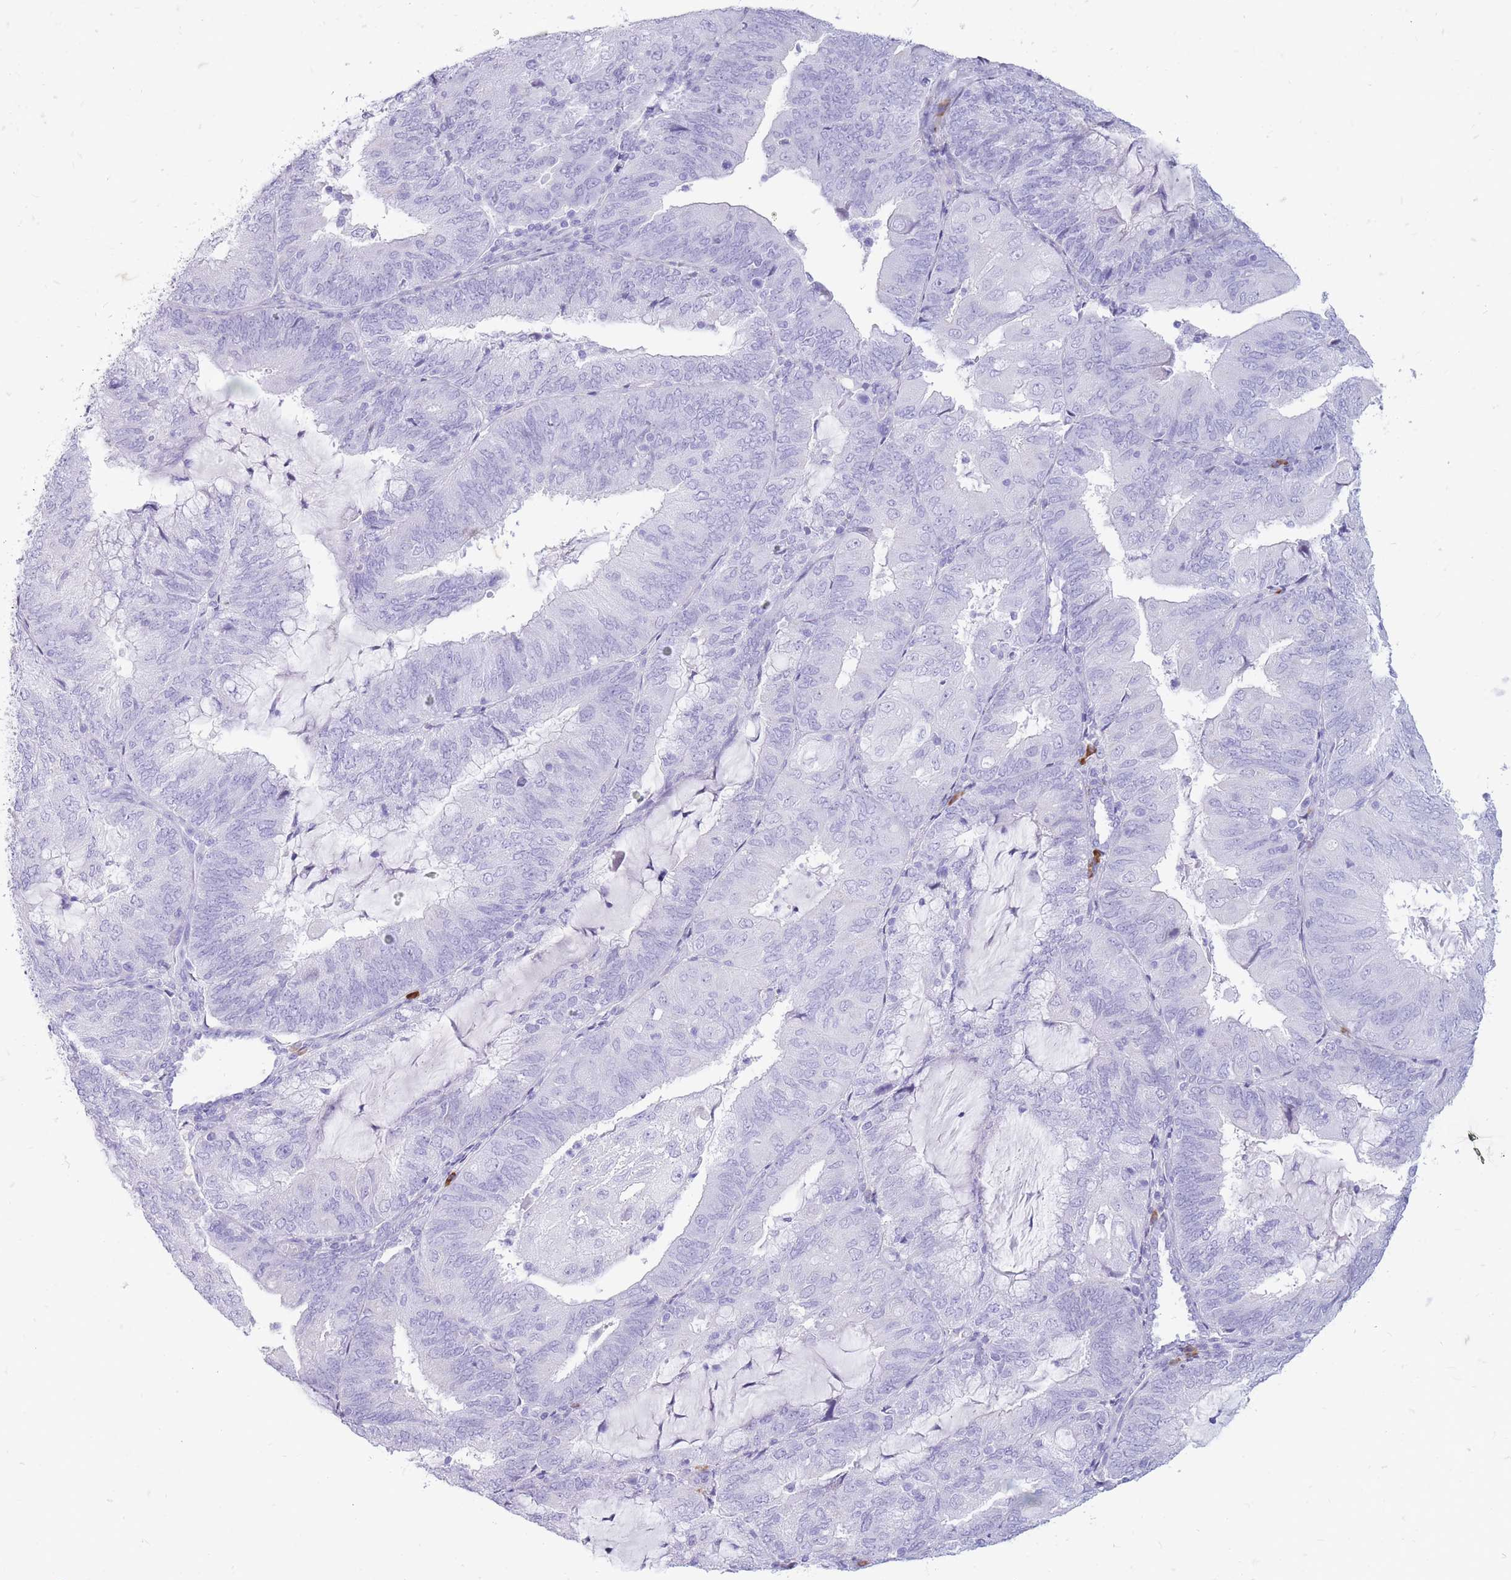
{"staining": {"intensity": "negative", "quantity": "none", "location": "none"}, "tissue": "endometrial cancer", "cell_type": "Tumor cells", "image_type": "cancer", "snomed": [{"axis": "morphology", "description": "Adenocarcinoma, NOS"}, {"axis": "topography", "description": "Endometrium"}], "caption": "DAB (3,3'-diaminobenzidine) immunohistochemical staining of human adenocarcinoma (endometrial) demonstrates no significant staining in tumor cells. The staining was performed using DAB (3,3'-diaminobenzidine) to visualize the protein expression in brown, while the nuclei were stained in blue with hematoxylin (Magnification: 20x).", "gene": "ZFP37", "patient": {"sex": "female", "age": 81}}